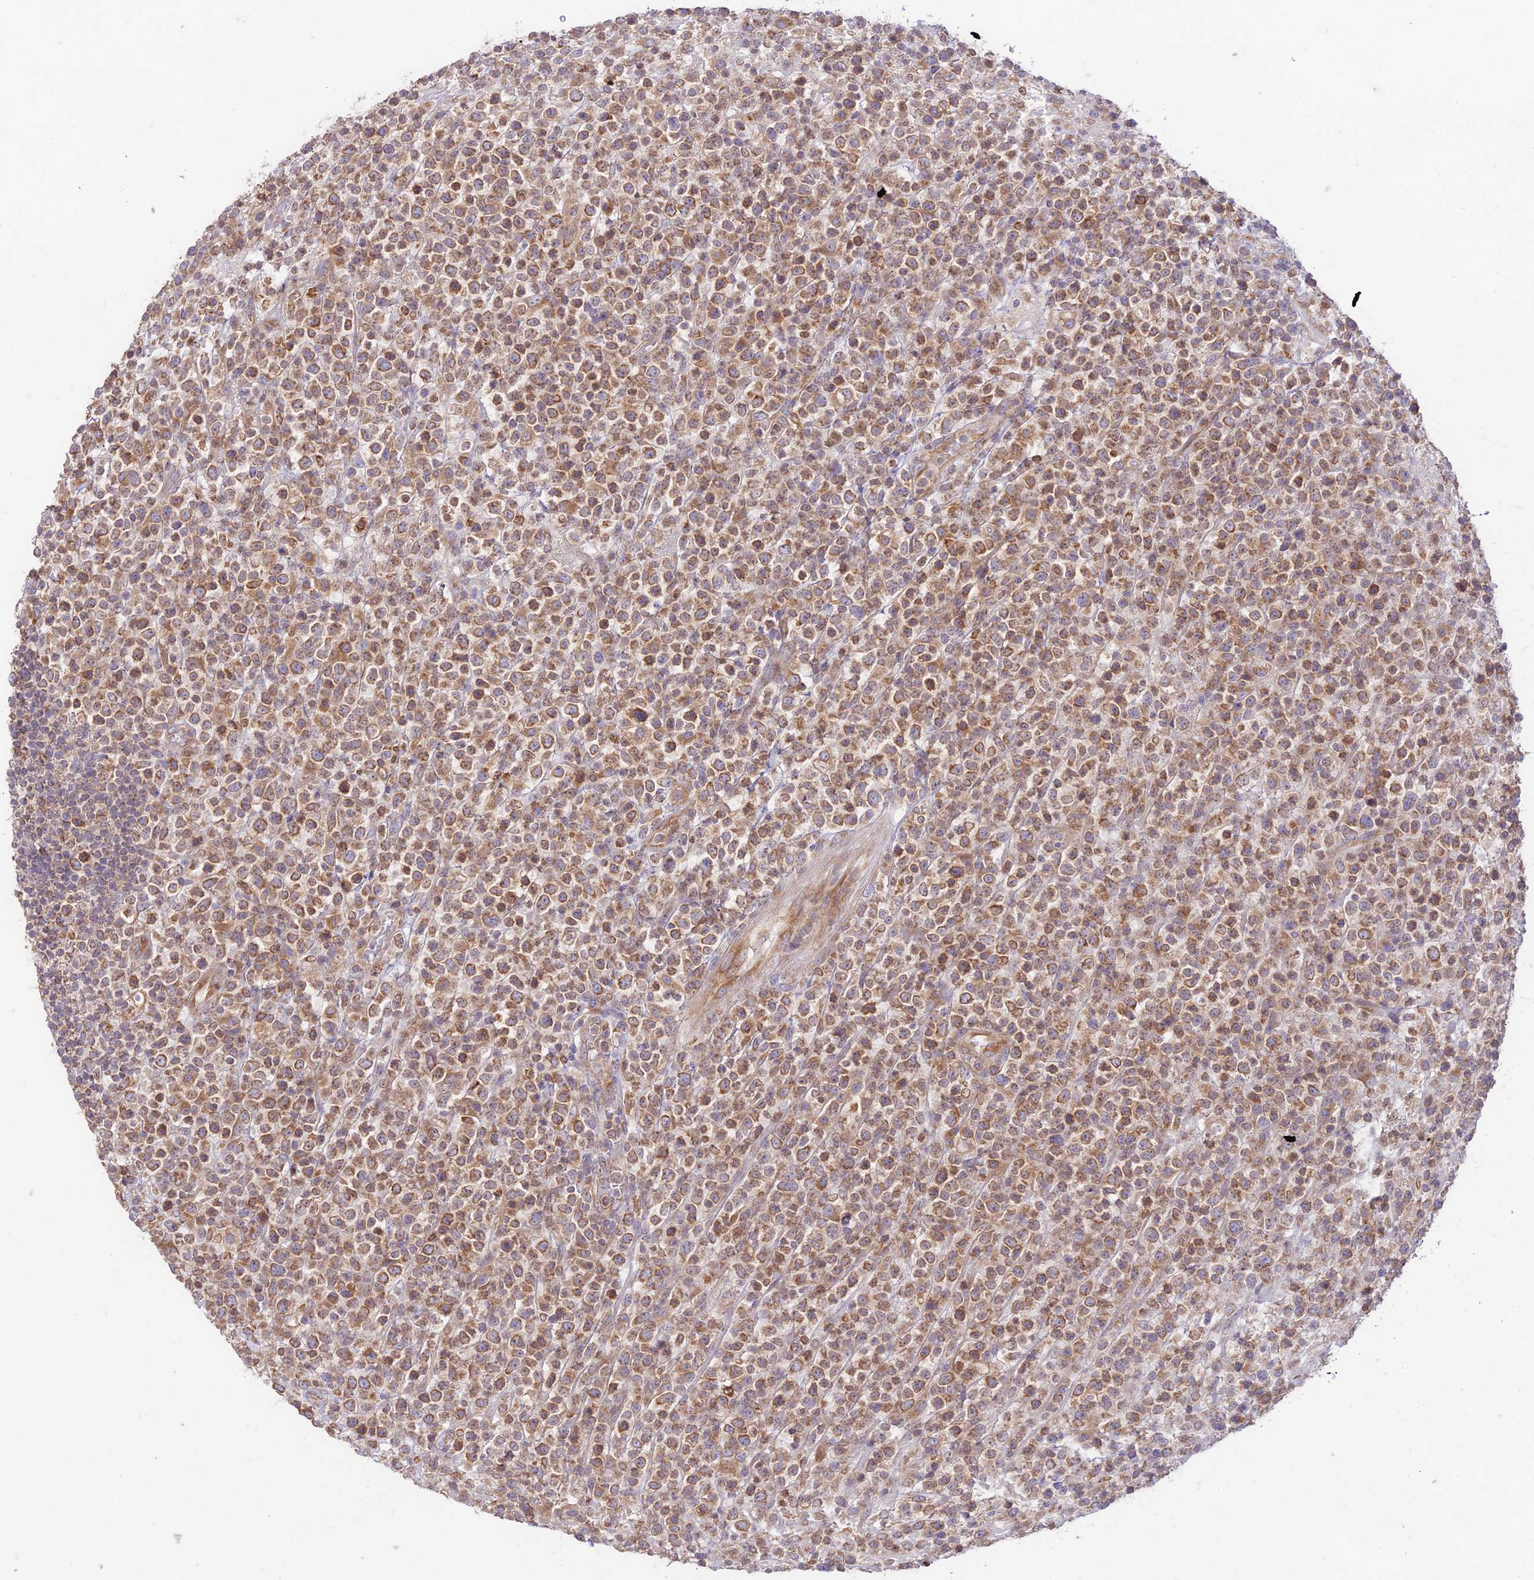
{"staining": {"intensity": "moderate", "quantity": ">75%", "location": "cytoplasmic/membranous"}, "tissue": "lymphoma", "cell_type": "Tumor cells", "image_type": "cancer", "snomed": [{"axis": "morphology", "description": "Malignant lymphoma, non-Hodgkin's type, High grade"}, {"axis": "topography", "description": "Colon"}], "caption": "Approximately >75% of tumor cells in high-grade malignant lymphoma, non-Hodgkin's type reveal moderate cytoplasmic/membranous protein positivity as visualized by brown immunohistochemical staining.", "gene": "TMEM259", "patient": {"sex": "female", "age": 53}}